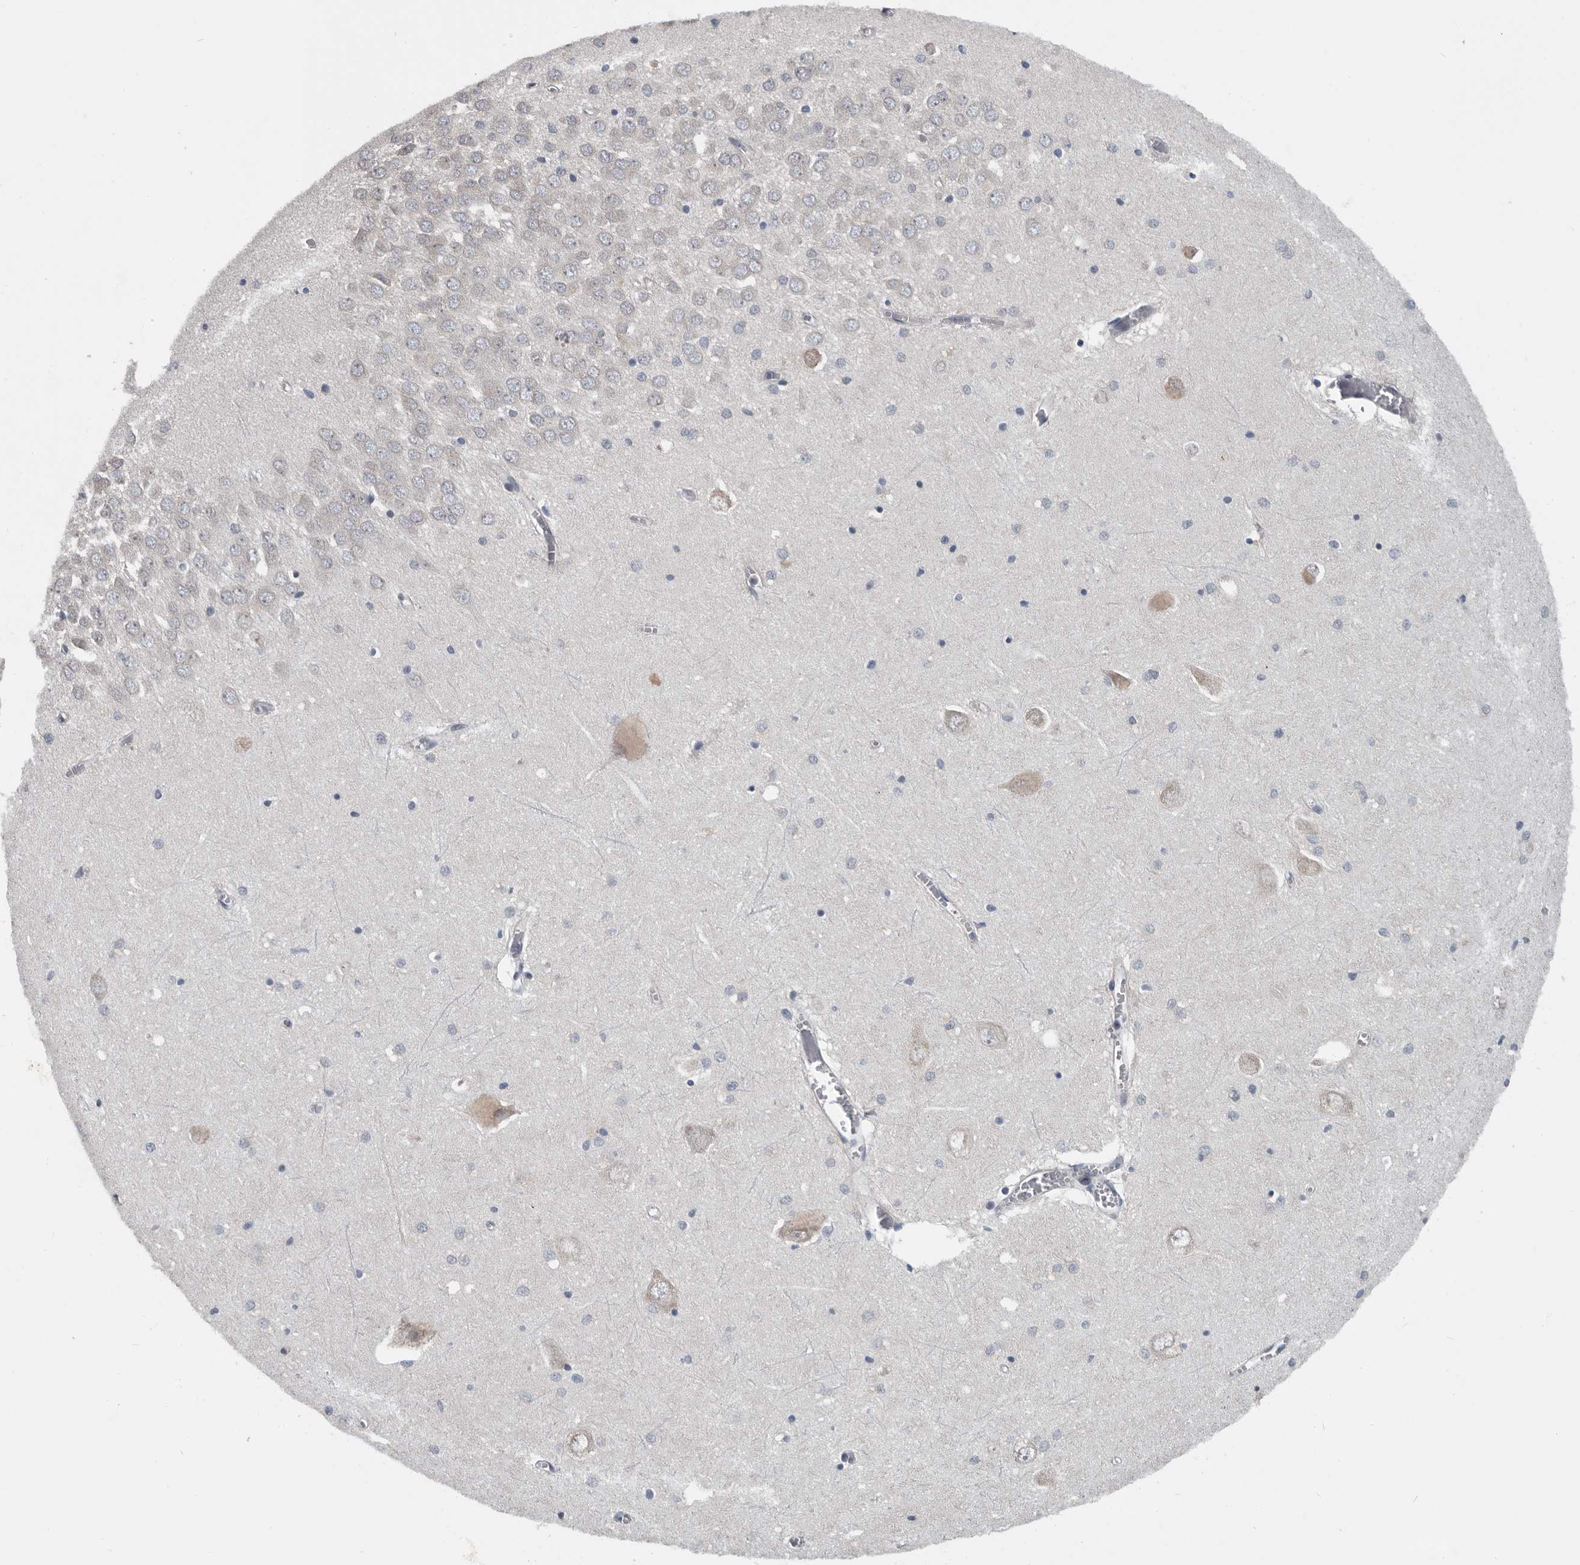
{"staining": {"intensity": "negative", "quantity": "none", "location": "none"}, "tissue": "hippocampus", "cell_type": "Glial cells", "image_type": "normal", "snomed": [{"axis": "morphology", "description": "Normal tissue, NOS"}, {"axis": "topography", "description": "Hippocampus"}], "caption": "DAB (3,3'-diaminobenzidine) immunohistochemical staining of benign human hippocampus reveals no significant expression in glial cells.", "gene": "TMEM199", "patient": {"sex": "male", "age": 70}}